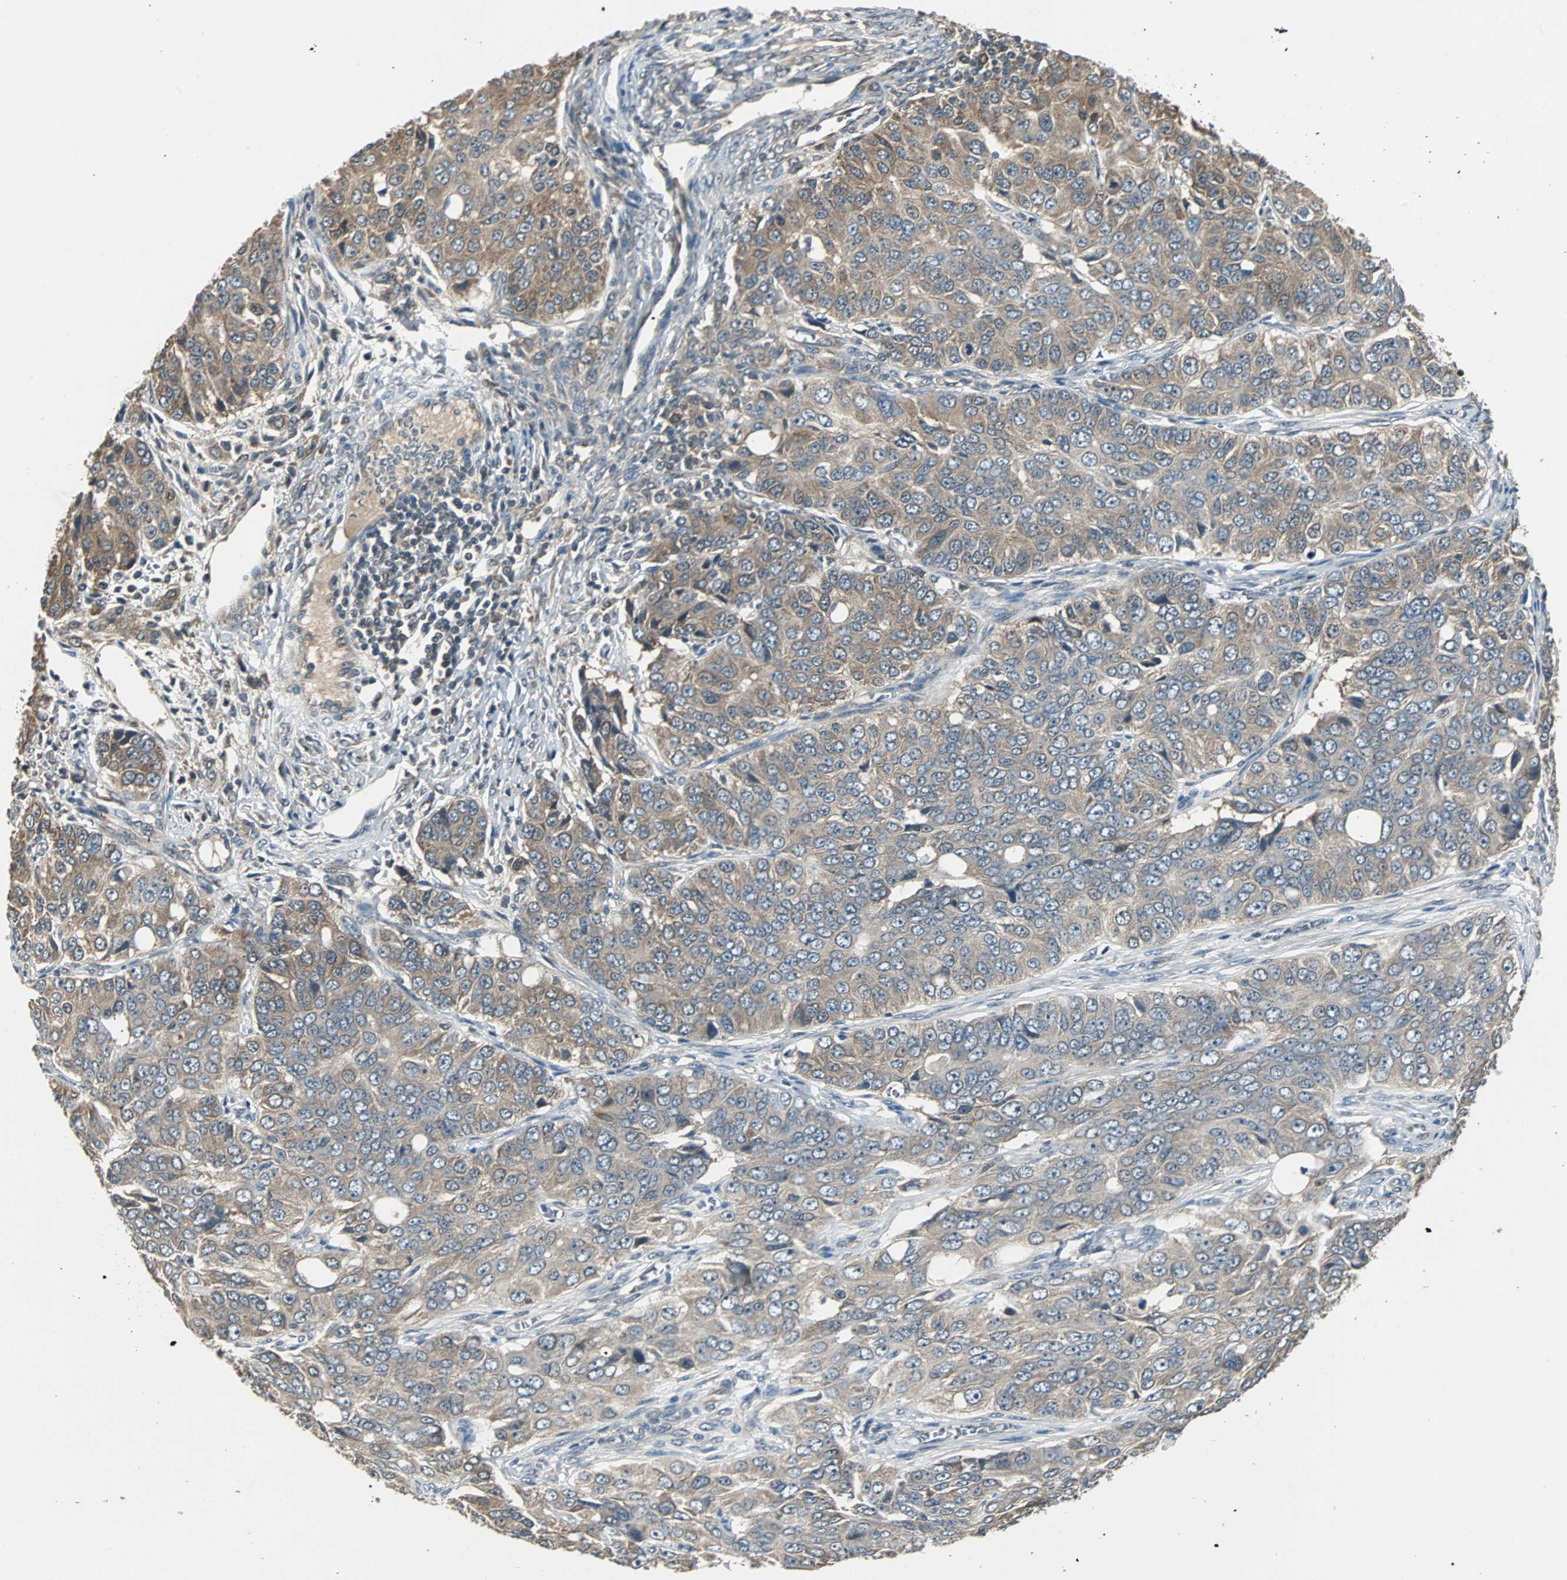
{"staining": {"intensity": "moderate", "quantity": "25%-75%", "location": "cytoplasmic/membranous"}, "tissue": "ovarian cancer", "cell_type": "Tumor cells", "image_type": "cancer", "snomed": [{"axis": "morphology", "description": "Carcinoma, endometroid"}, {"axis": "topography", "description": "Ovary"}], "caption": "High-power microscopy captured an immunohistochemistry image of ovarian cancer (endometroid carcinoma), revealing moderate cytoplasmic/membranous staining in about 25%-75% of tumor cells.", "gene": "ABHD2", "patient": {"sex": "female", "age": 51}}